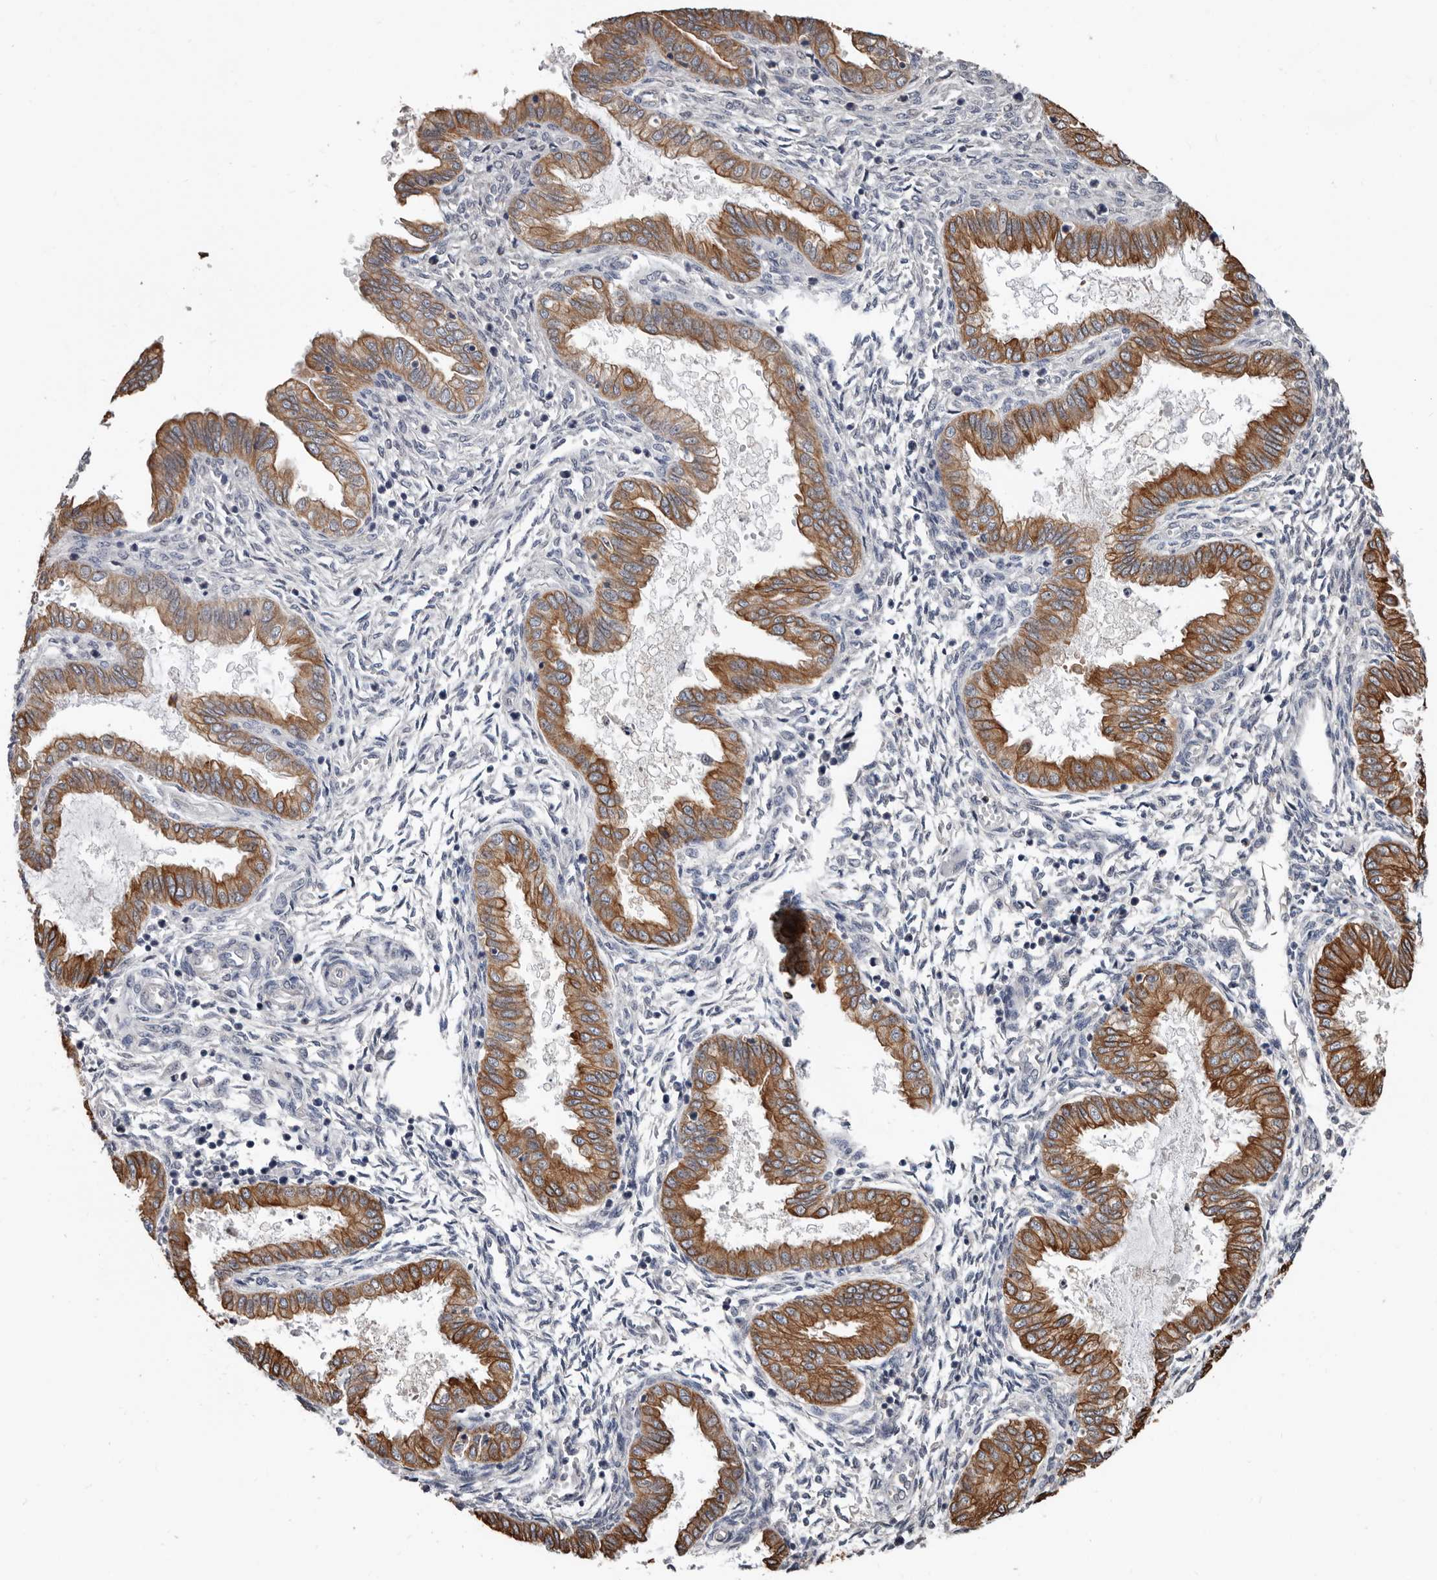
{"staining": {"intensity": "negative", "quantity": "none", "location": "none"}, "tissue": "endometrium", "cell_type": "Cells in endometrial stroma", "image_type": "normal", "snomed": [{"axis": "morphology", "description": "Normal tissue, NOS"}, {"axis": "topography", "description": "Endometrium"}], "caption": "Endometrium stained for a protein using immunohistochemistry (IHC) reveals no positivity cells in endometrial stroma.", "gene": "MRPL18", "patient": {"sex": "female", "age": 33}}